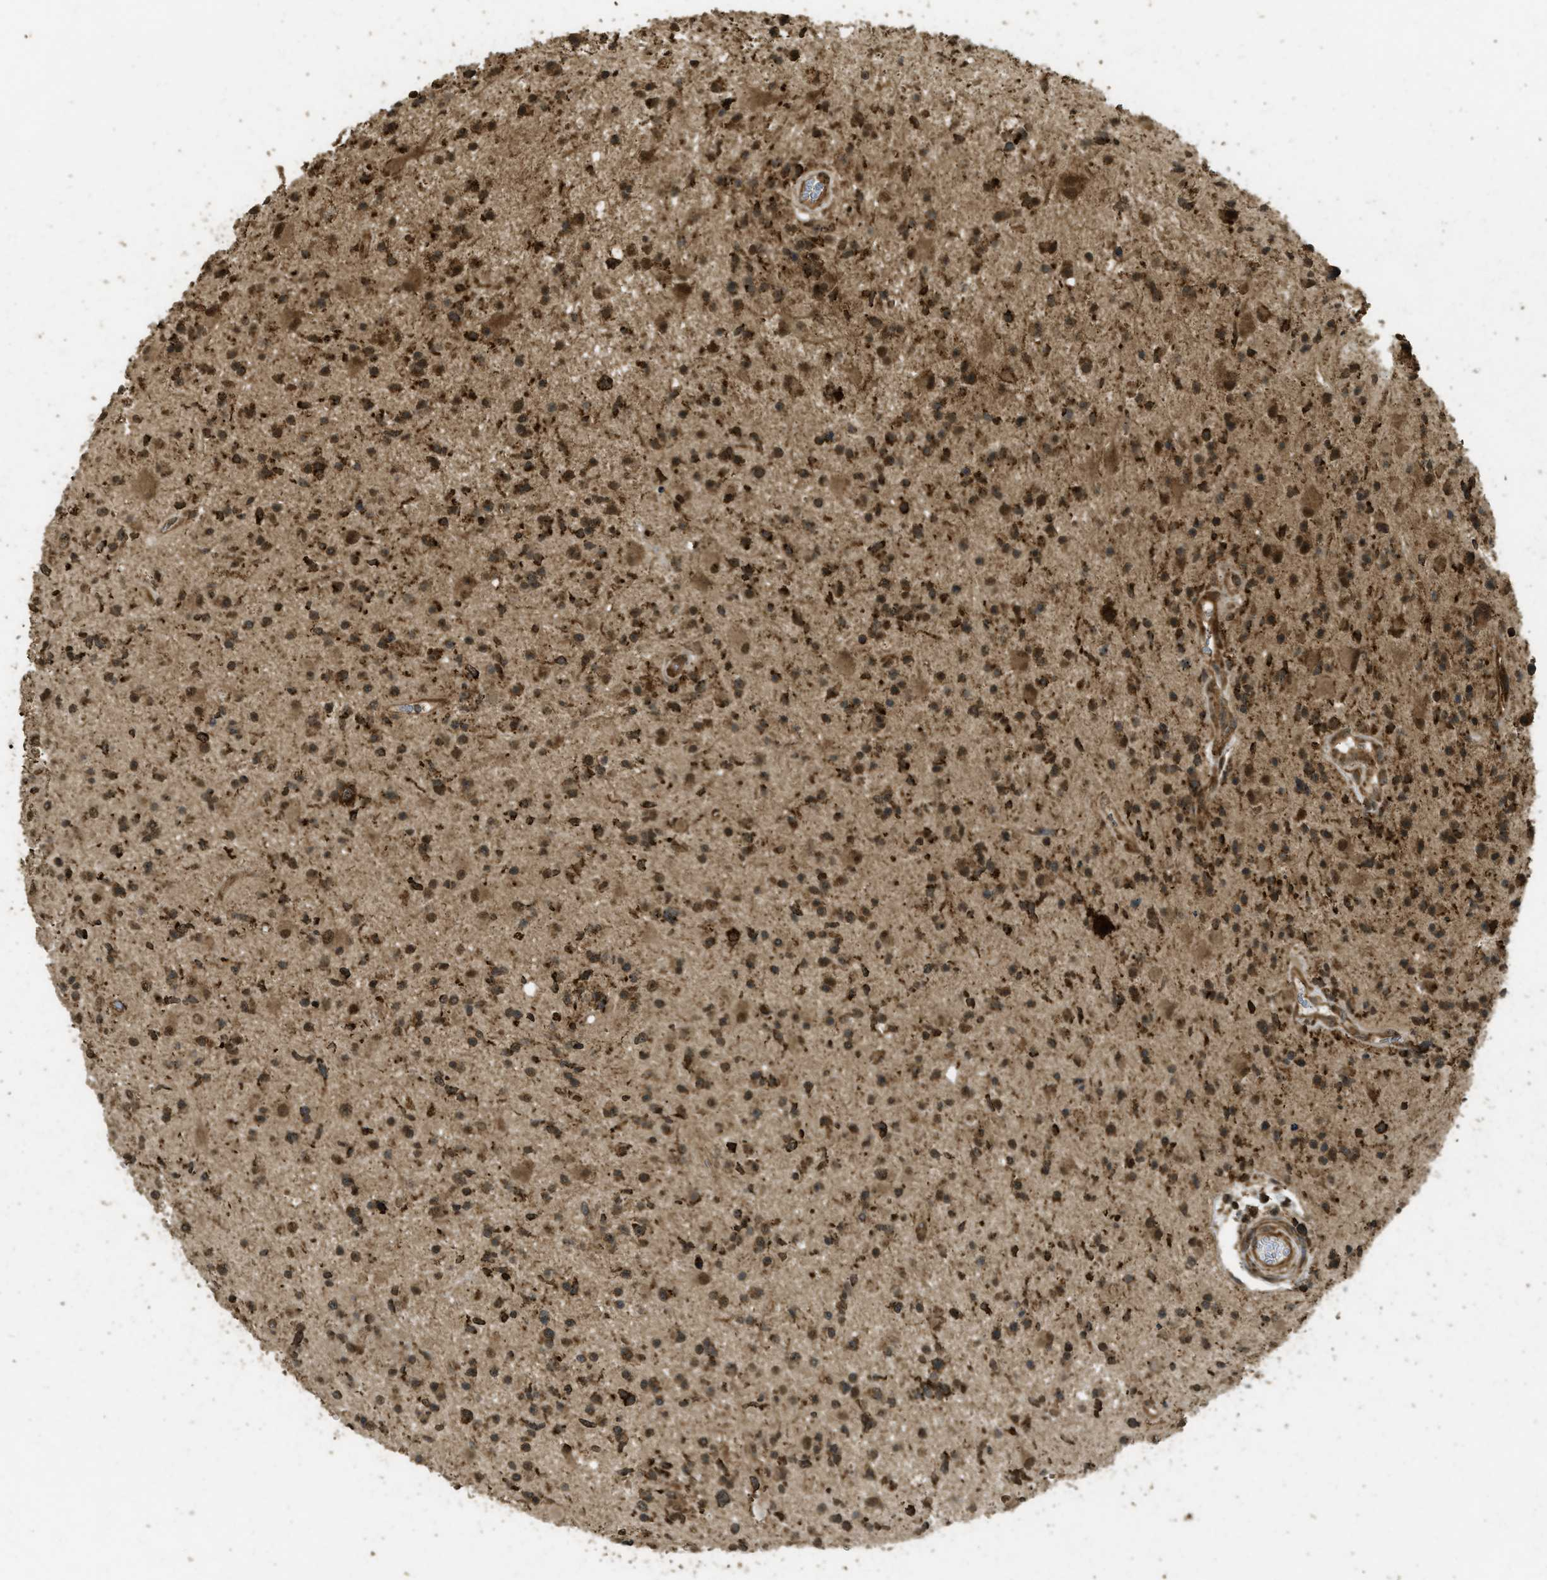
{"staining": {"intensity": "strong", "quantity": ">75%", "location": "cytoplasmic/membranous,nuclear"}, "tissue": "glioma", "cell_type": "Tumor cells", "image_type": "cancer", "snomed": [{"axis": "morphology", "description": "Glioma, malignant, High grade"}, {"axis": "topography", "description": "Brain"}], "caption": "The photomicrograph reveals a brown stain indicating the presence of a protein in the cytoplasmic/membranous and nuclear of tumor cells in glioma.", "gene": "CTPS1", "patient": {"sex": "male", "age": 33}}